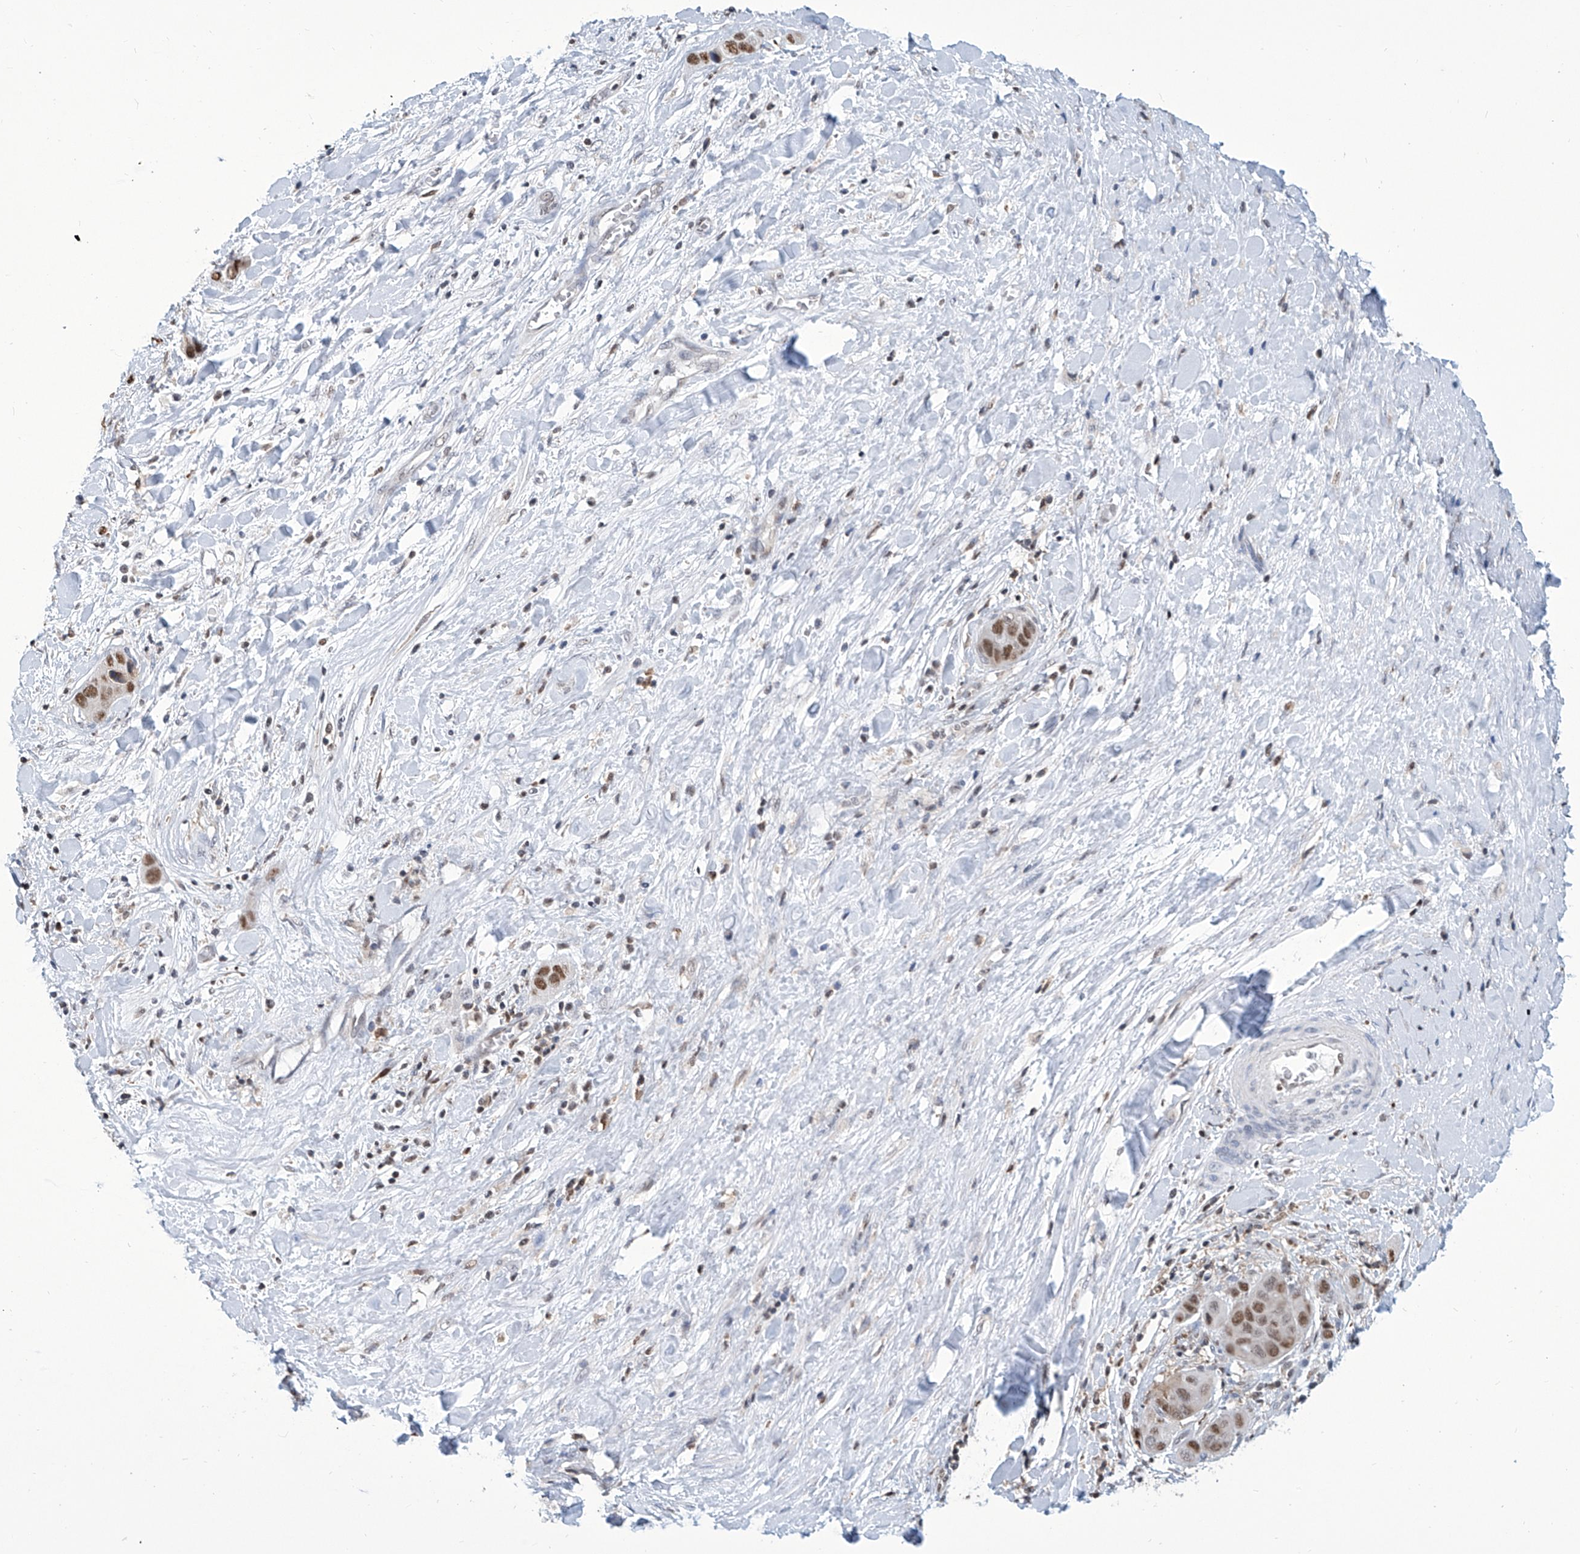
{"staining": {"intensity": "strong", "quantity": ">75%", "location": "nuclear"}, "tissue": "liver cancer", "cell_type": "Tumor cells", "image_type": "cancer", "snomed": [{"axis": "morphology", "description": "Cholangiocarcinoma"}, {"axis": "topography", "description": "Liver"}], "caption": "IHC (DAB (3,3'-diaminobenzidine)) staining of human liver cancer shows strong nuclear protein positivity in about >75% of tumor cells.", "gene": "SREBF2", "patient": {"sex": "female", "age": 52}}